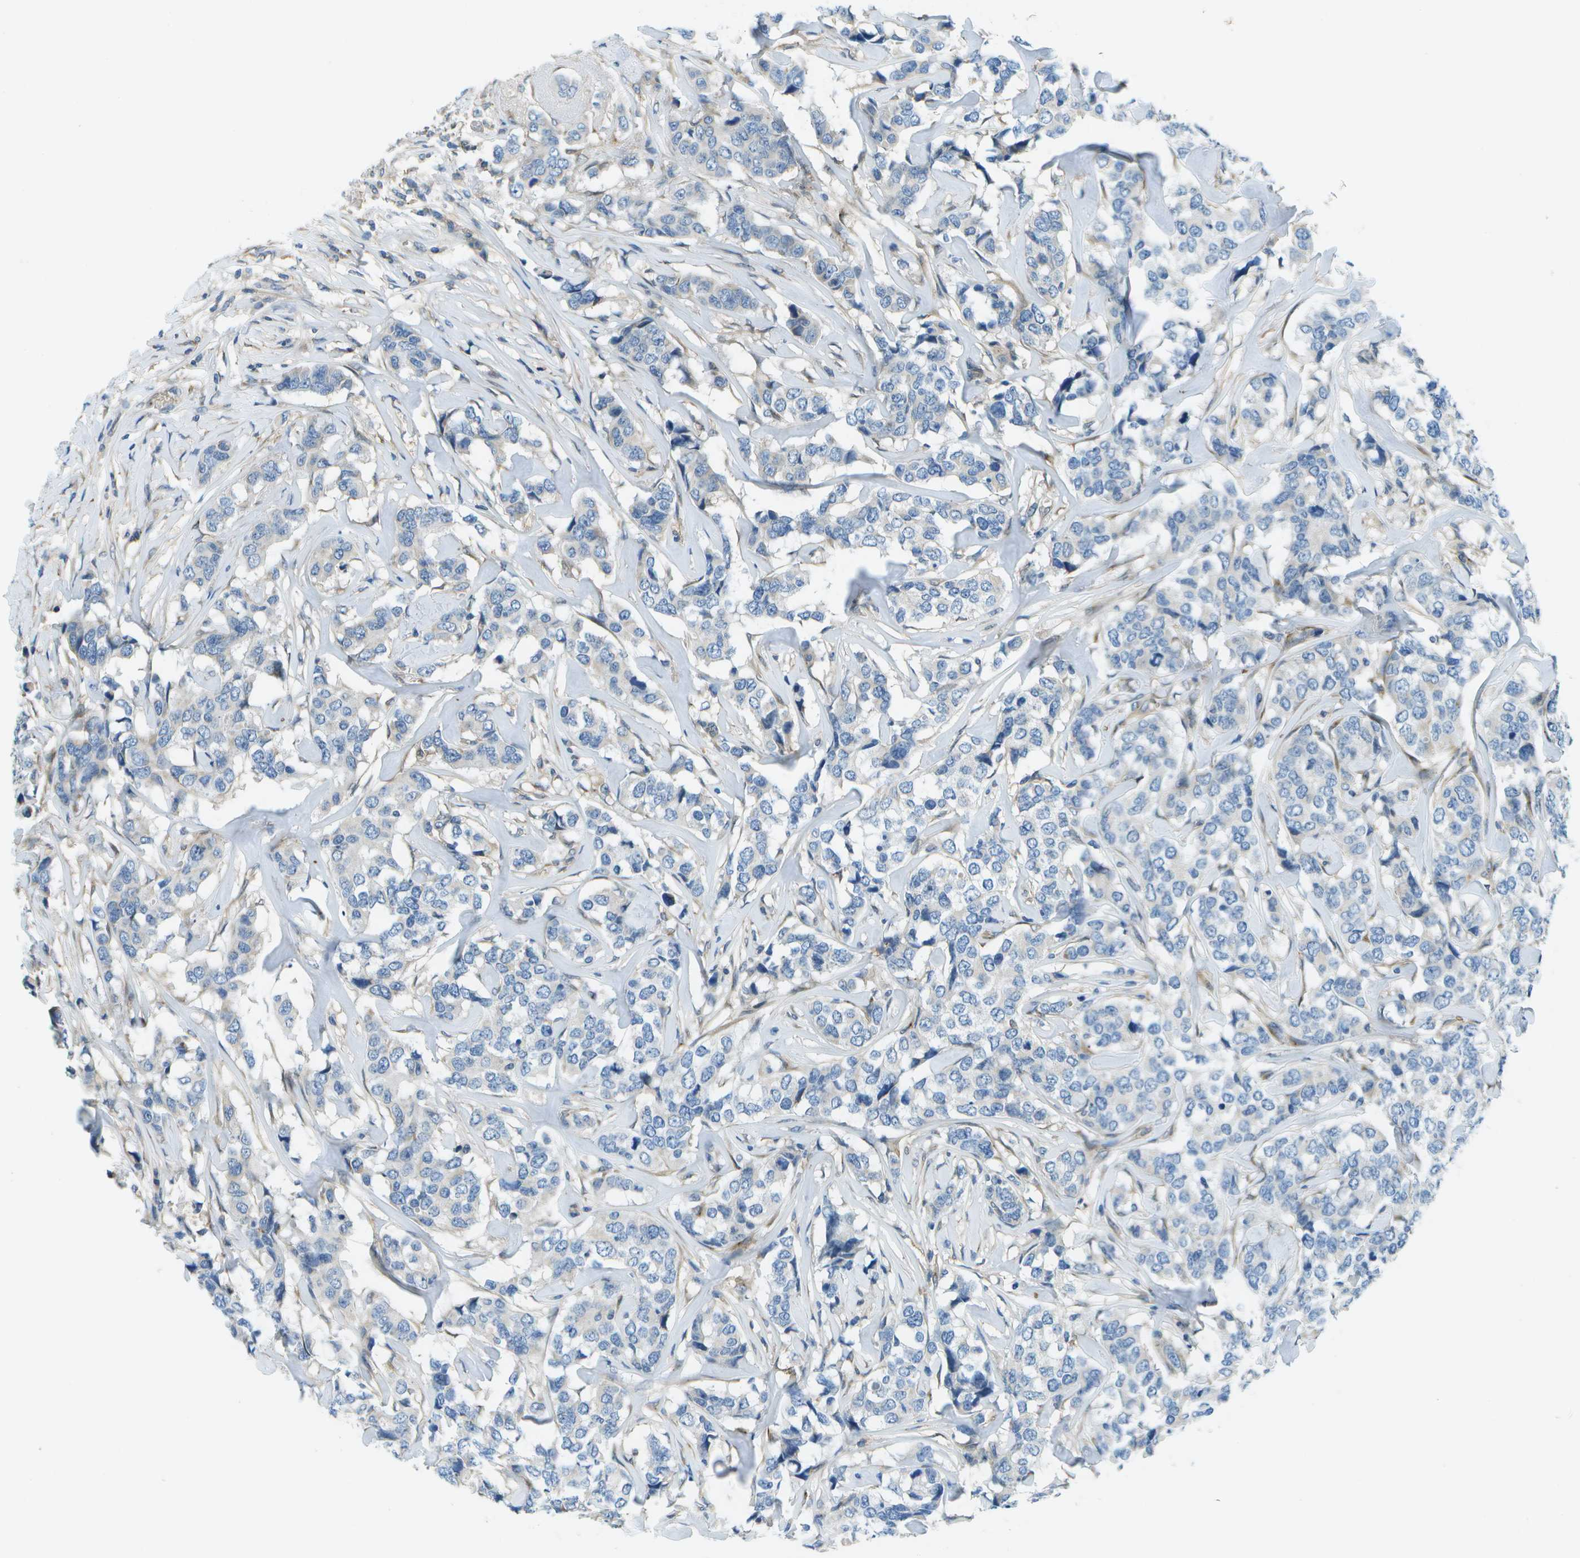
{"staining": {"intensity": "negative", "quantity": "none", "location": "none"}, "tissue": "breast cancer", "cell_type": "Tumor cells", "image_type": "cancer", "snomed": [{"axis": "morphology", "description": "Lobular carcinoma"}, {"axis": "topography", "description": "Breast"}], "caption": "Immunohistochemical staining of breast cancer (lobular carcinoma) demonstrates no significant positivity in tumor cells.", "gene": "CTIF", "patient": {"sex": "female", "age": 59}}